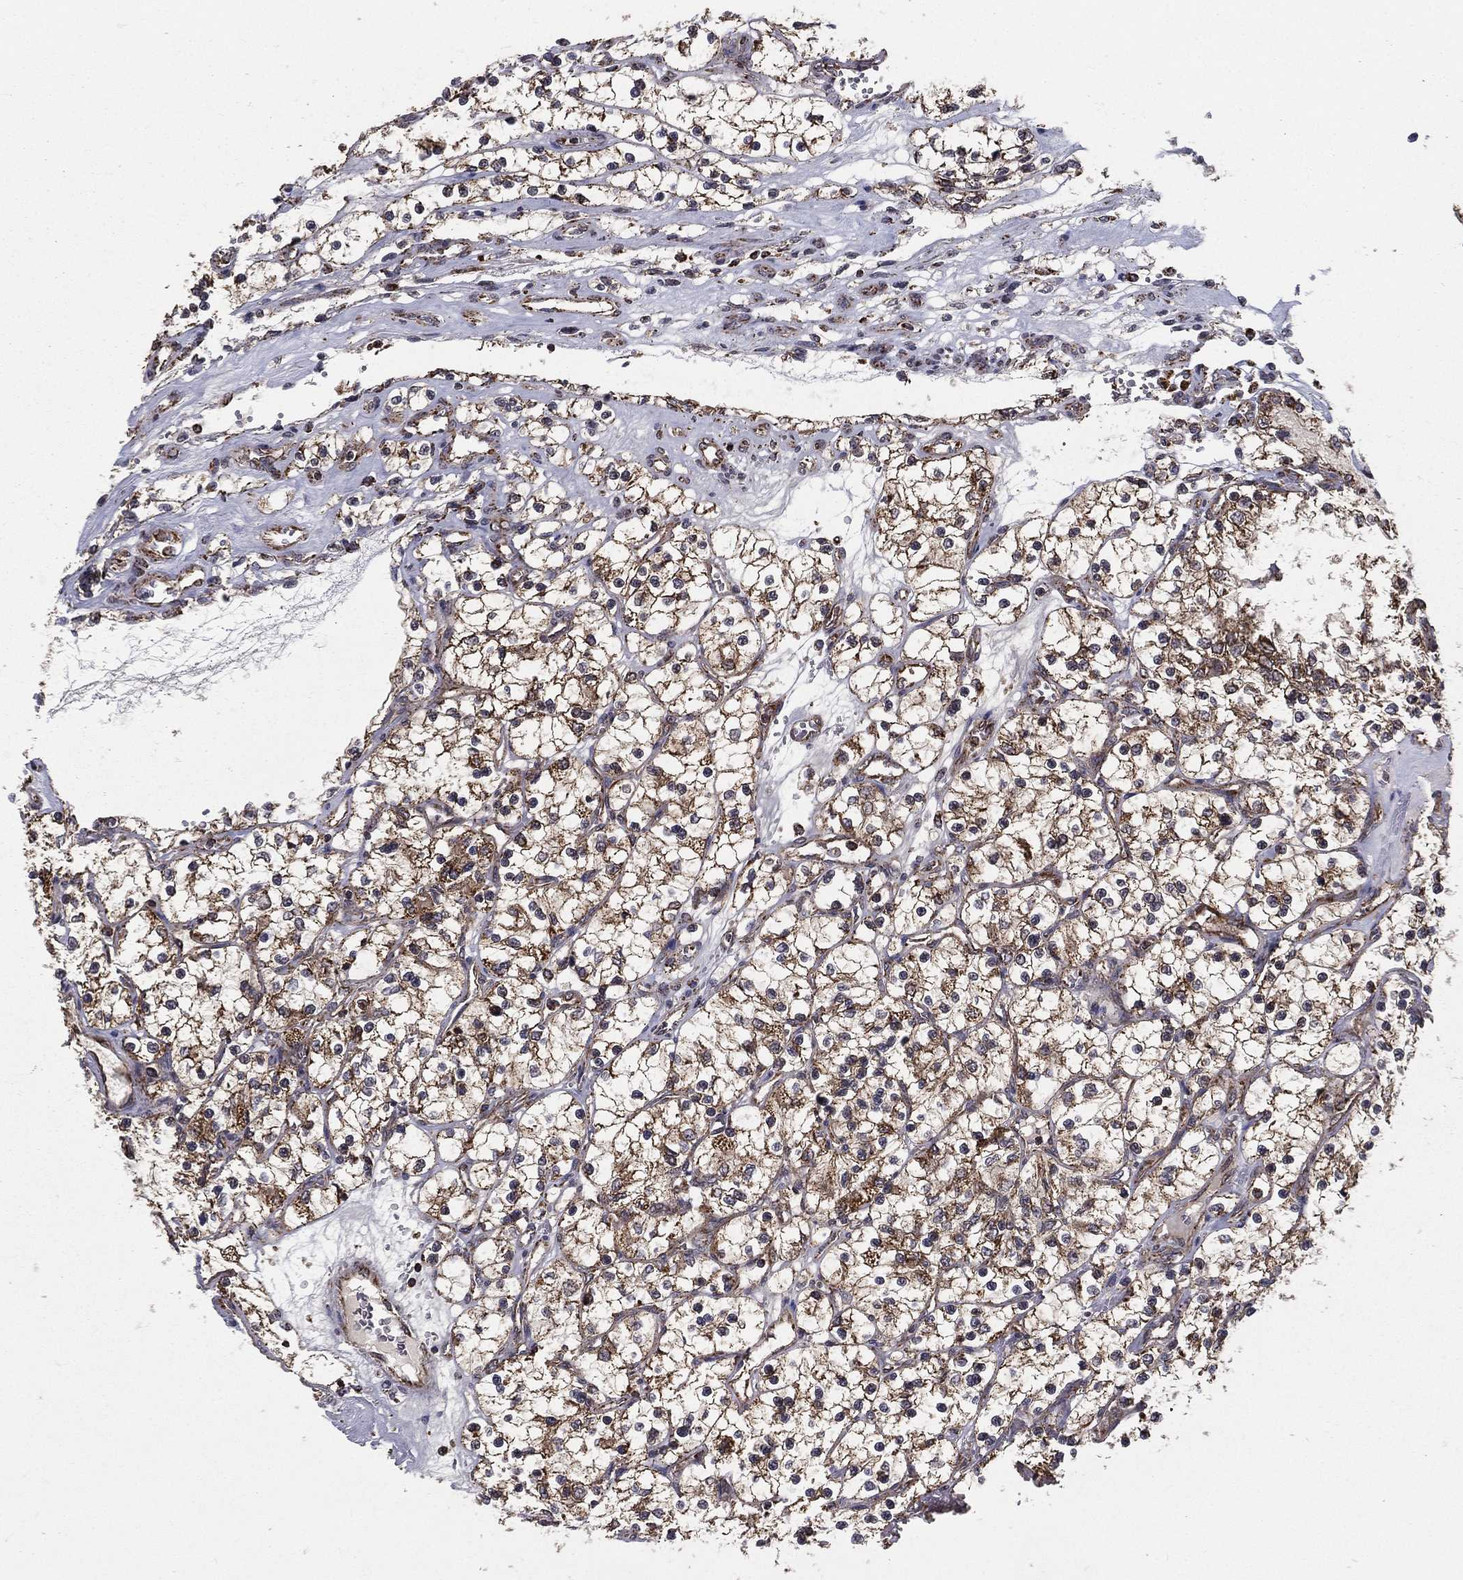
{"staining": {"intensity": "moderate", "quantity": ">75%", "location": "cytoplasmic/membranous"}, "tissue": "renal cancer", "cell_type": "Tumor cells", "image_type": "cancer", "snomed": [{"axis": "morphology", "description": "Adenocarcinoma, NOS"}, {"axis": "topography", "description": "Kidney"}], "caption": "Renal cancer stained with a protein marker exhibits moderate staining in tumor cells.", "gene": "RIGI", "patient": {"sex": "female", "age": 69}}